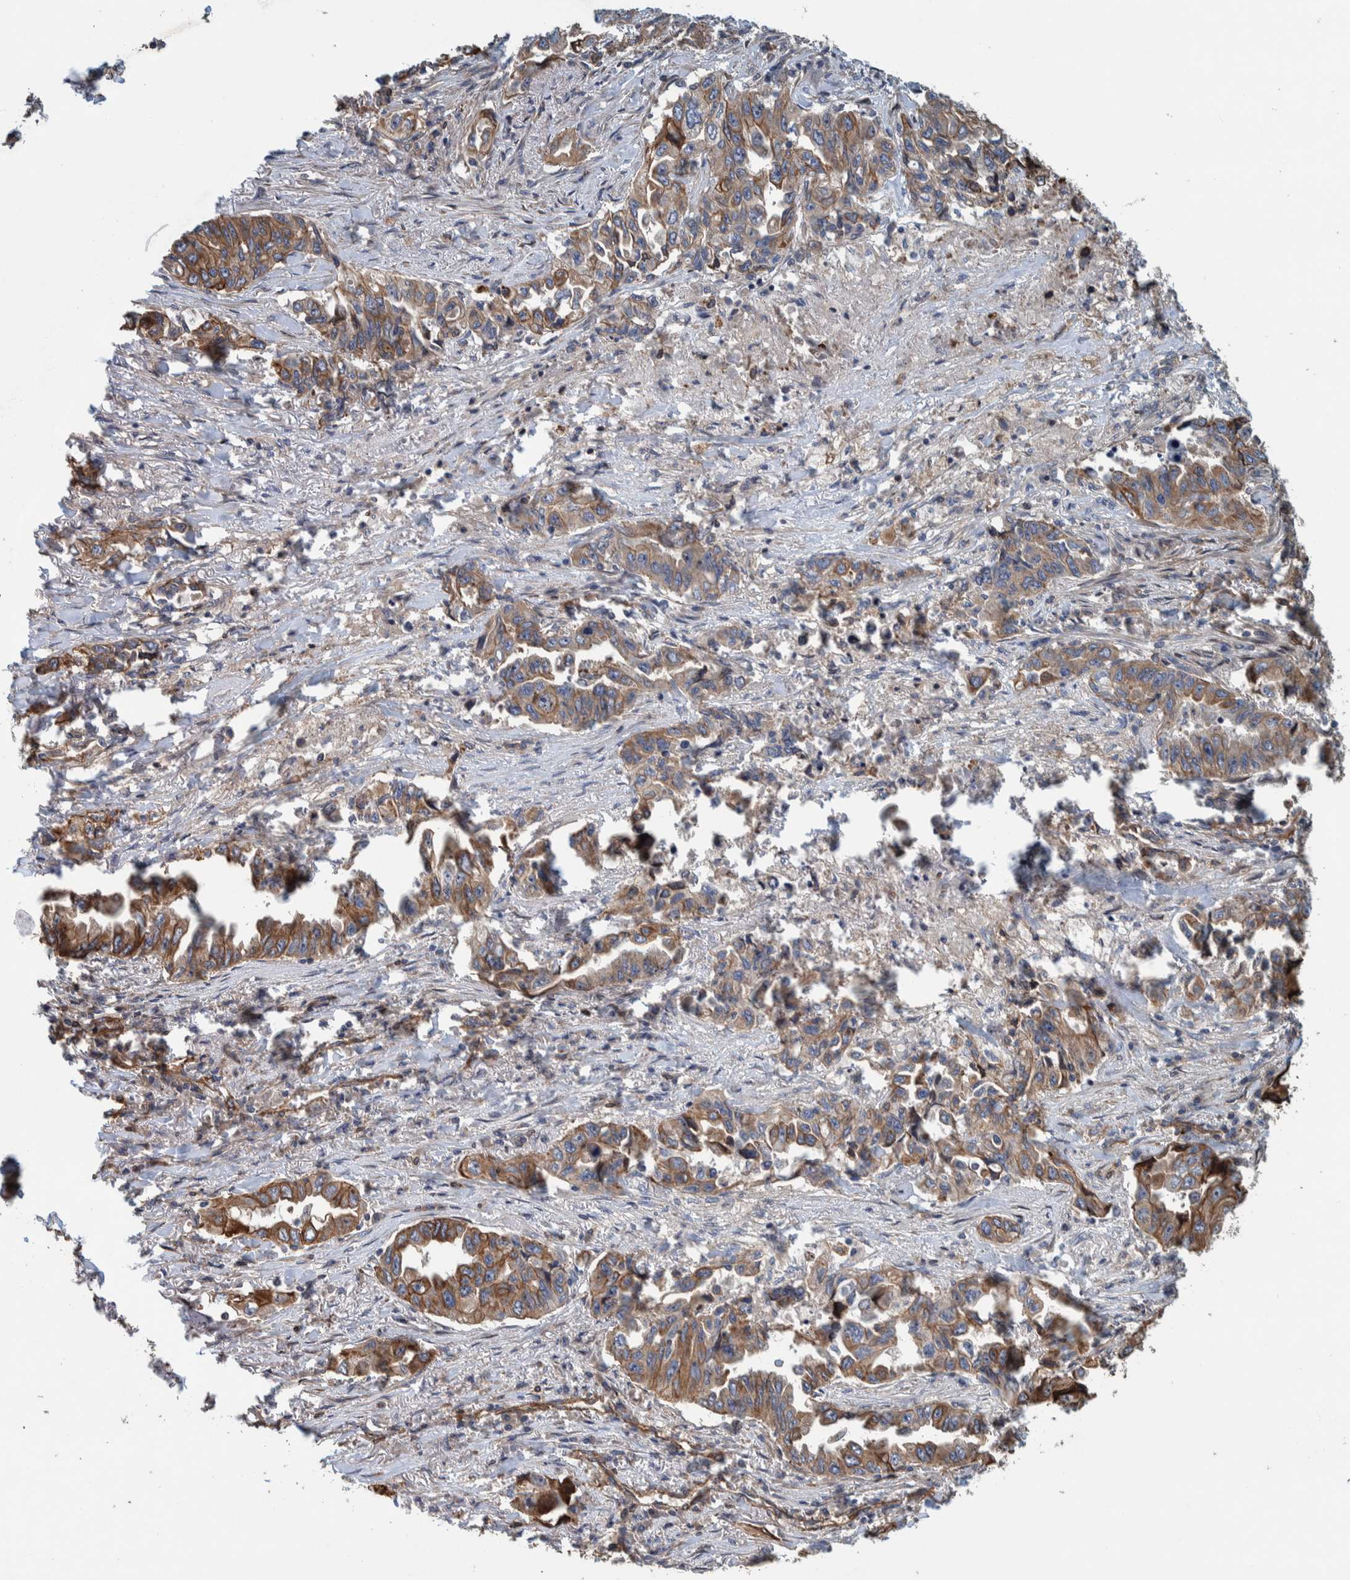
{"staining": {"intensity": "moderate", "quantity": ">75%", "location": "cytoplasmic/membranous"}, "tissue": "lung cancer", "cell_type": "Tumor cells", "image_type": "cancer", "snomed": [{"axis": "morphology", "description": "Adenocarcinoma, NOS"}, {"axis": "topography", "description": "Lung"}], "caption": "A photomicrograph of human lung adenocarcinoma stained for a protein exhibits moderate cytoplasmic/membranous brown staining in tumor cells.", "gene": "PKD1L1", "patient": {"sex": "female", "age": 51}}